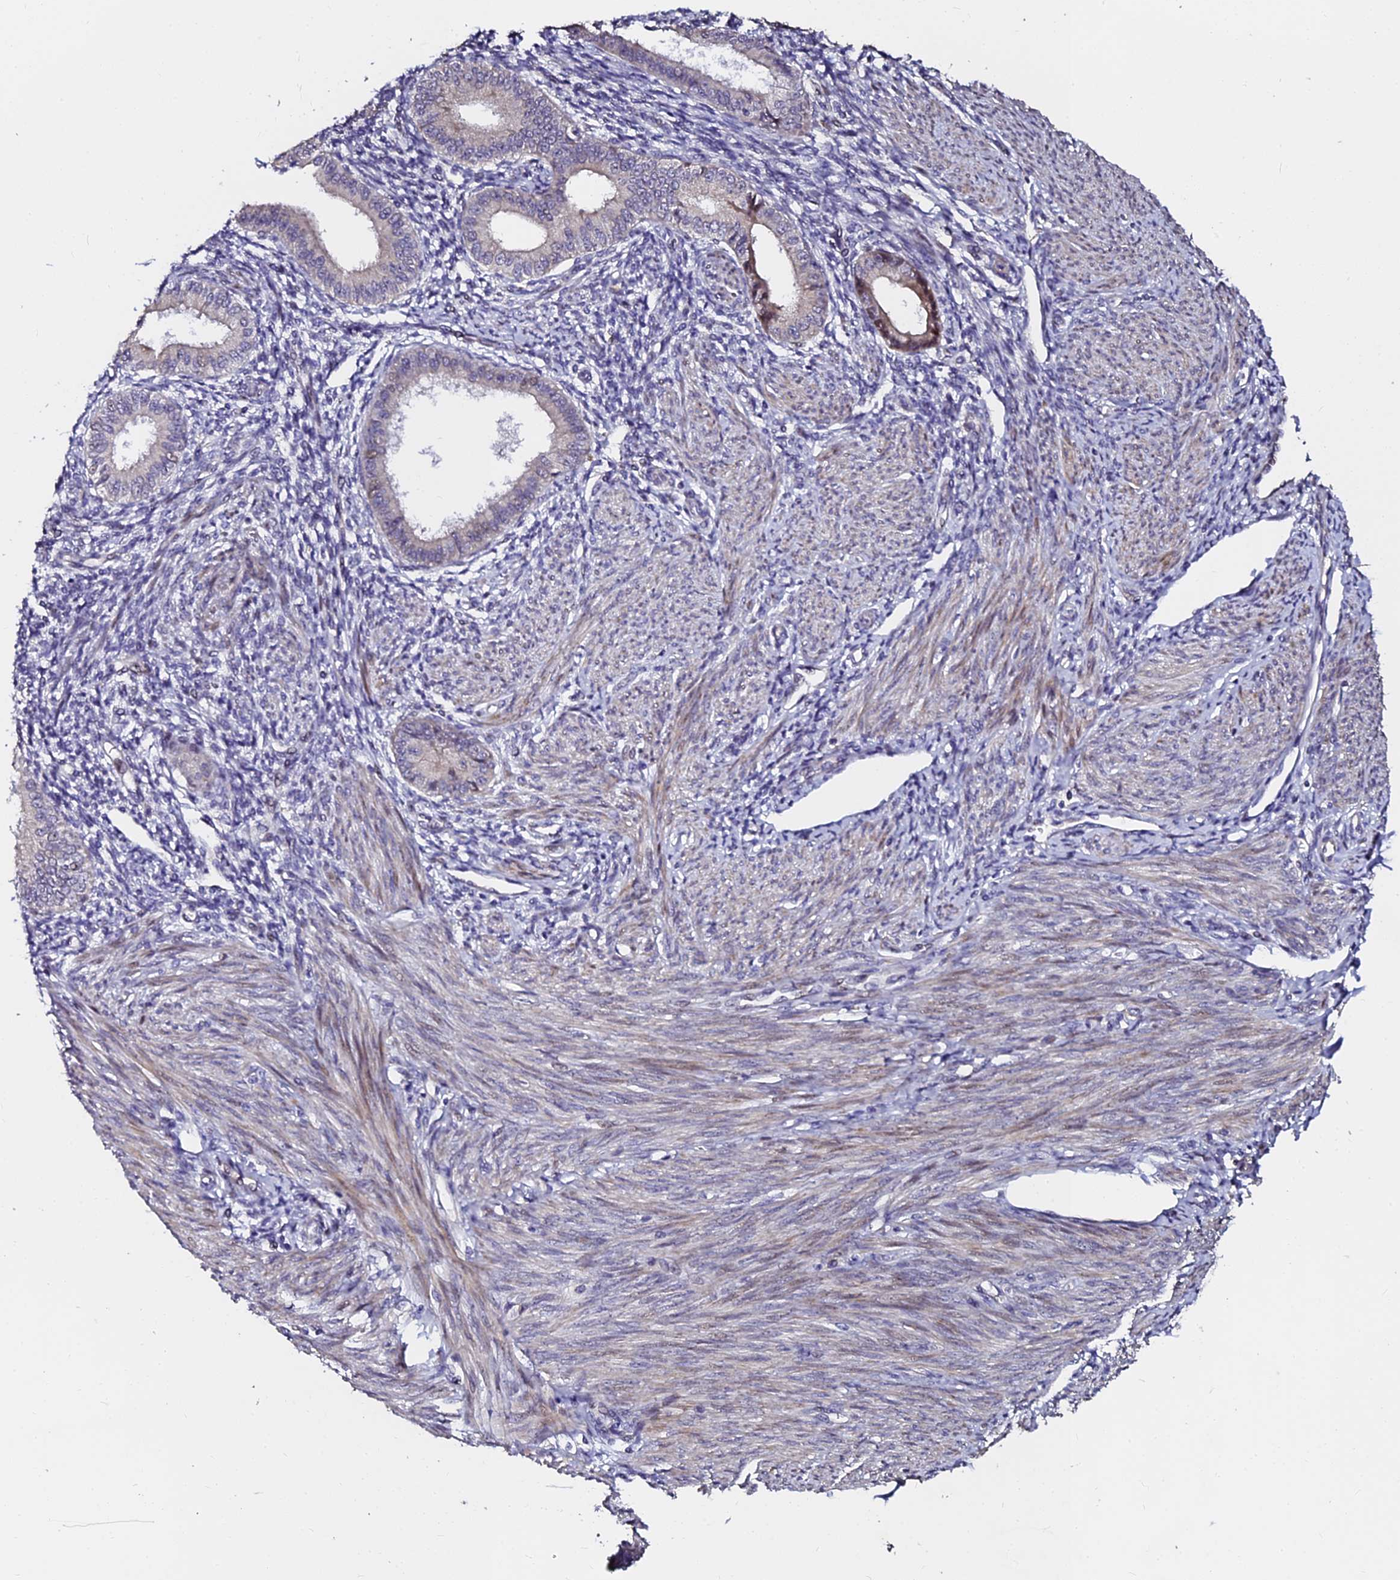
{"staining": {"intensity": "negative", "quantity": "none", "location": "none"}, "tissue": "endometrium", "cell_type": "Cells in endometrial stroma", "image_type": "normal", "snomed": [{"axis": "morphology", "description": "Normal tissue, NOS"}, {"axis": "topography", "description": "Uterus"}, {"axis": "topography", "description": "Endometrium"}], "caption": "Immunohistochemistry (IHC) of normal human endometrium demonstrates no expression in cells in endometrial stroma.", "gene": "GPN3", "patient": {"sex": "female", "age": 48}}